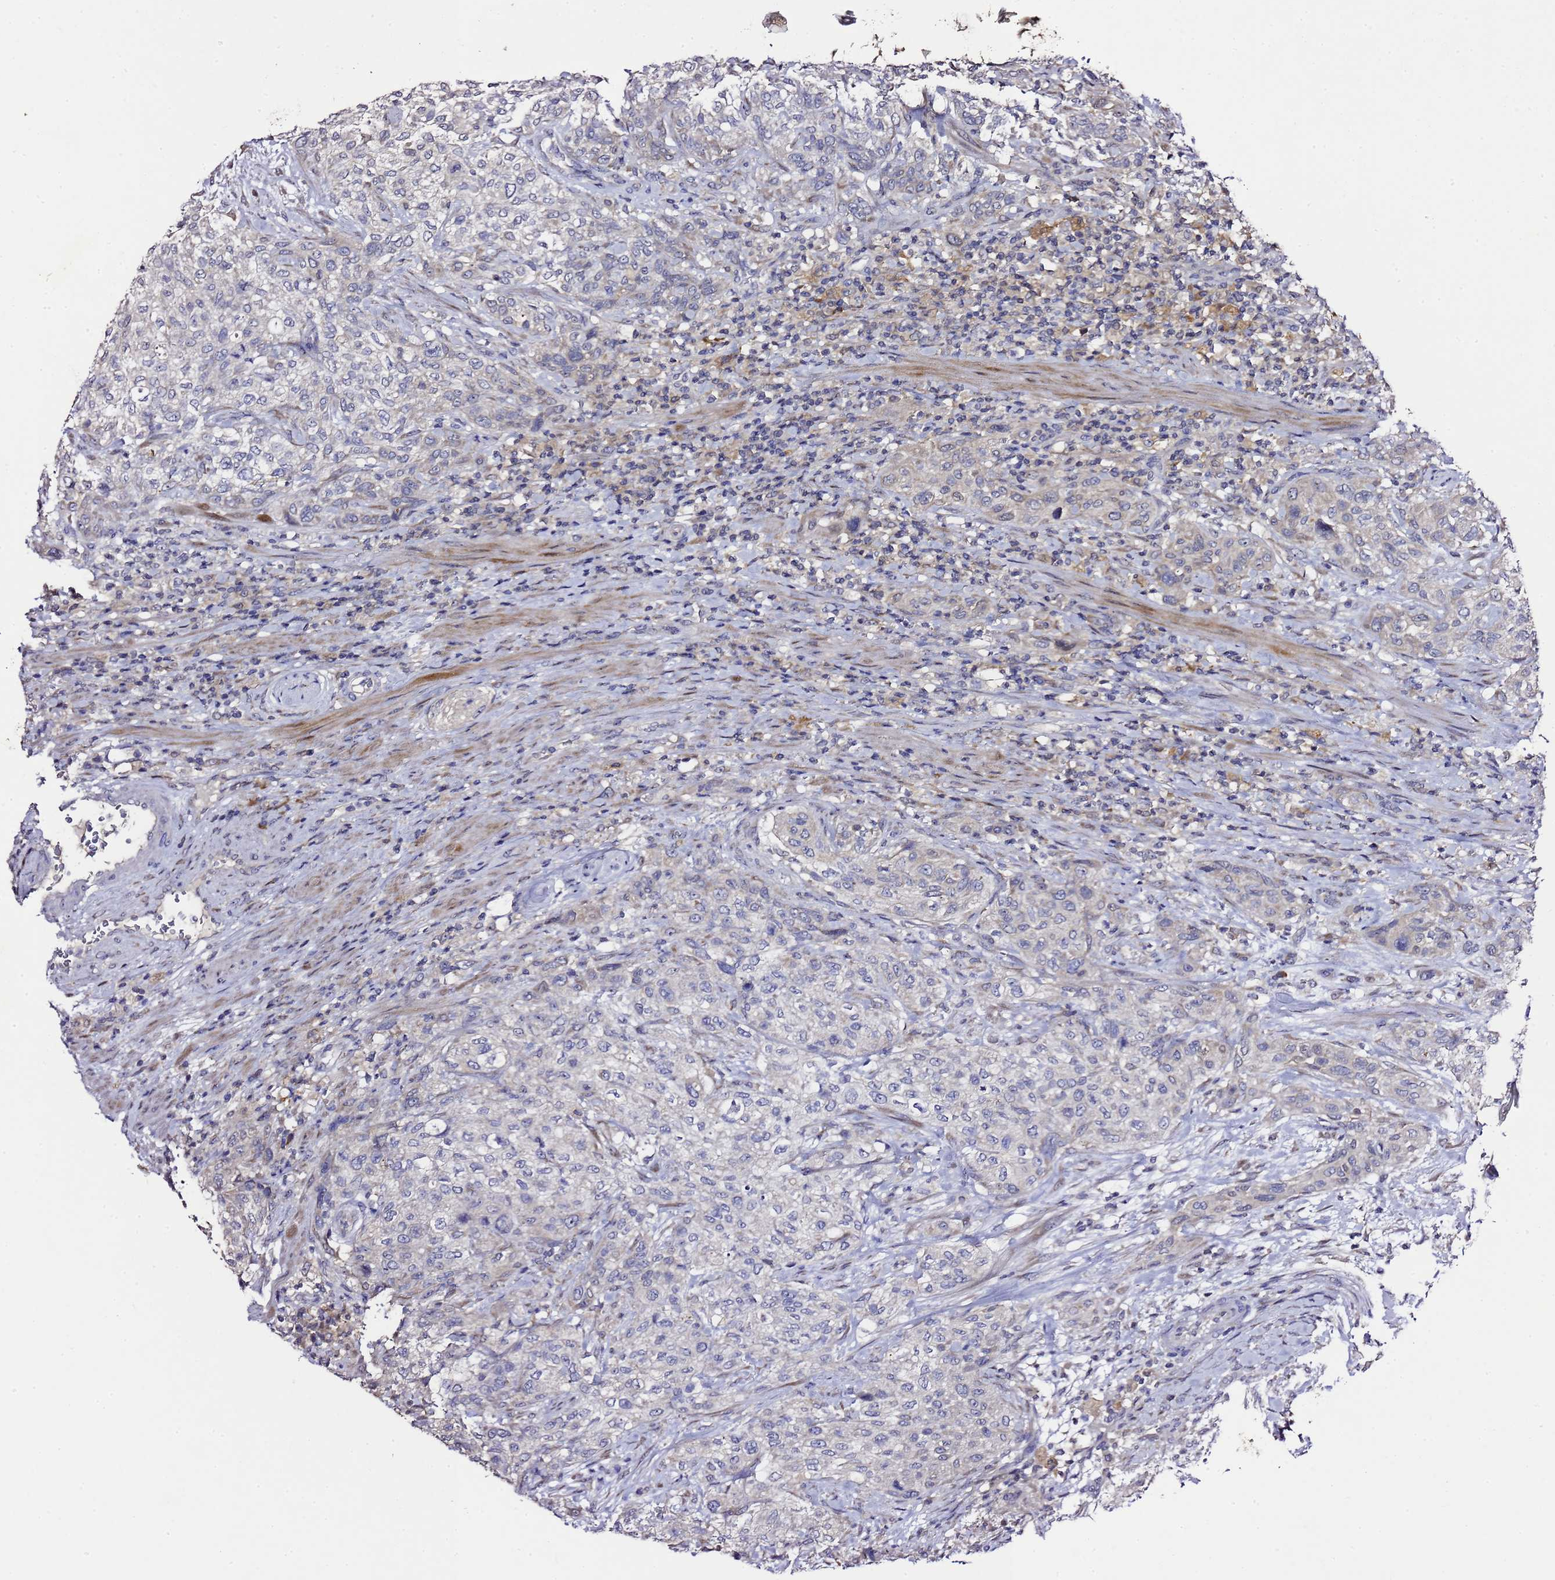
{"staining": {"intensity": "negative", "quantity": "none", "location": "none"}, "tissue": "urothelial cancer", "cell_type": "Tumor cells", "image_type": "cancer", "snomed": [{"axis": "morphology", "description": "Normal tissue, NOS"}, {"axis": "morphology", "description": "Urothelial carcinoma, NOS"}, {"axis": "topography", "description": "Urinary bladder"}, {"axis": "topography", "description": "Peripheral nerve tissue"}], "caption": "A histopathology image of transitional cell carcinoma stained for a protein reveals no brown staining in tumor cells. (DAB immunohistochemistry visualized using brightfield microscopy, high magnification).", "gene": "ALG3", "patient": {"sex": "male", "age": 35}}